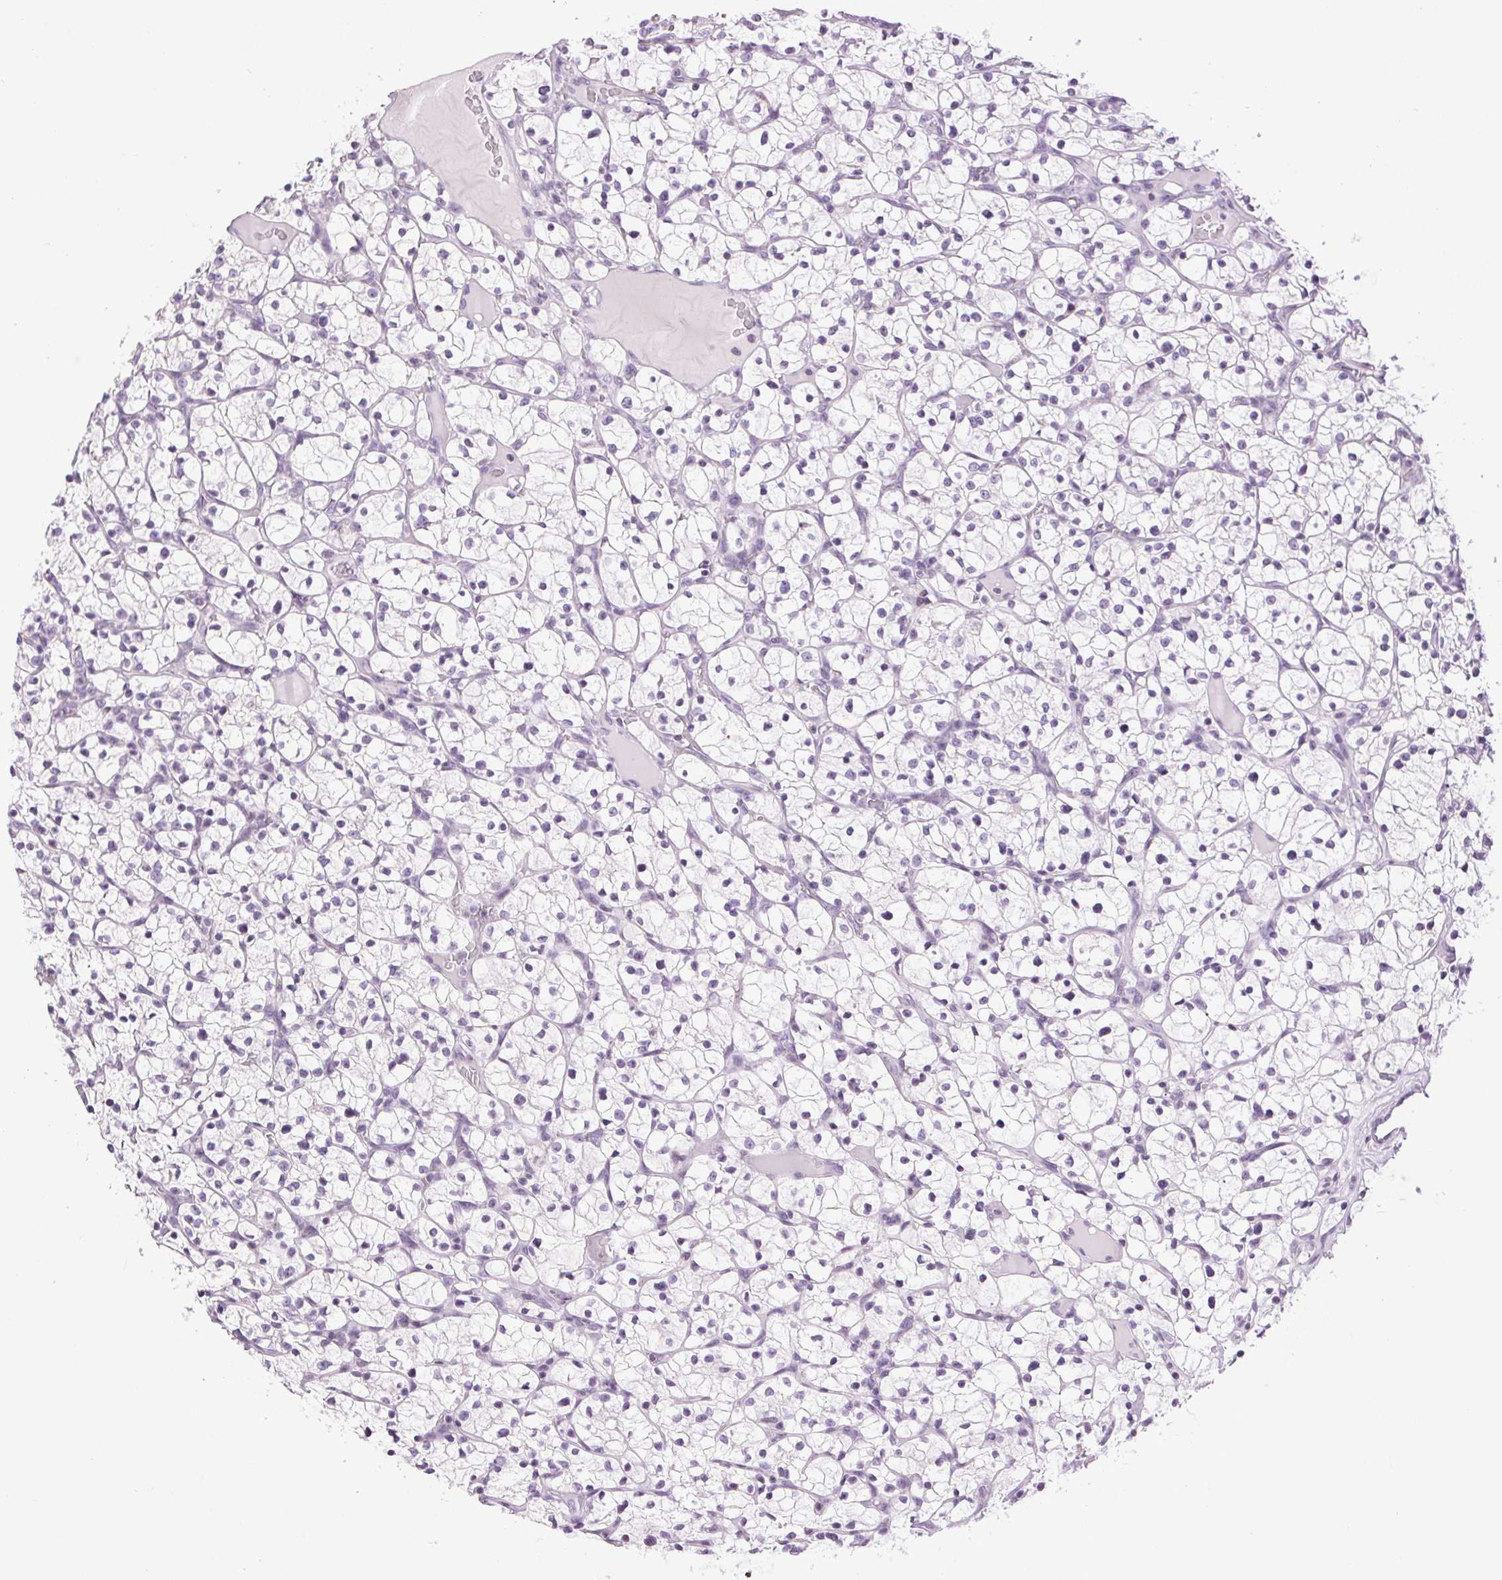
{"staining": {"intensity": "negative", "quantity": "none", "location": "none"}, "tissue": "renal cancer", "cell_type": "Tumor cells", "image_type": "cancer", "snomed": [{"axis": "morphology", "description": "Adenocarcinoma, NOS"}, {"axis": "topography", "description": "Kidney"}], "caption": "Tumor cells are negative for protein expression in human renal cancer (adenocarcinoma). (DAB immunohistochemistry, high magnification).", "gene": "TMEM88B", "patient": {"sex": "female", "age": 64}}